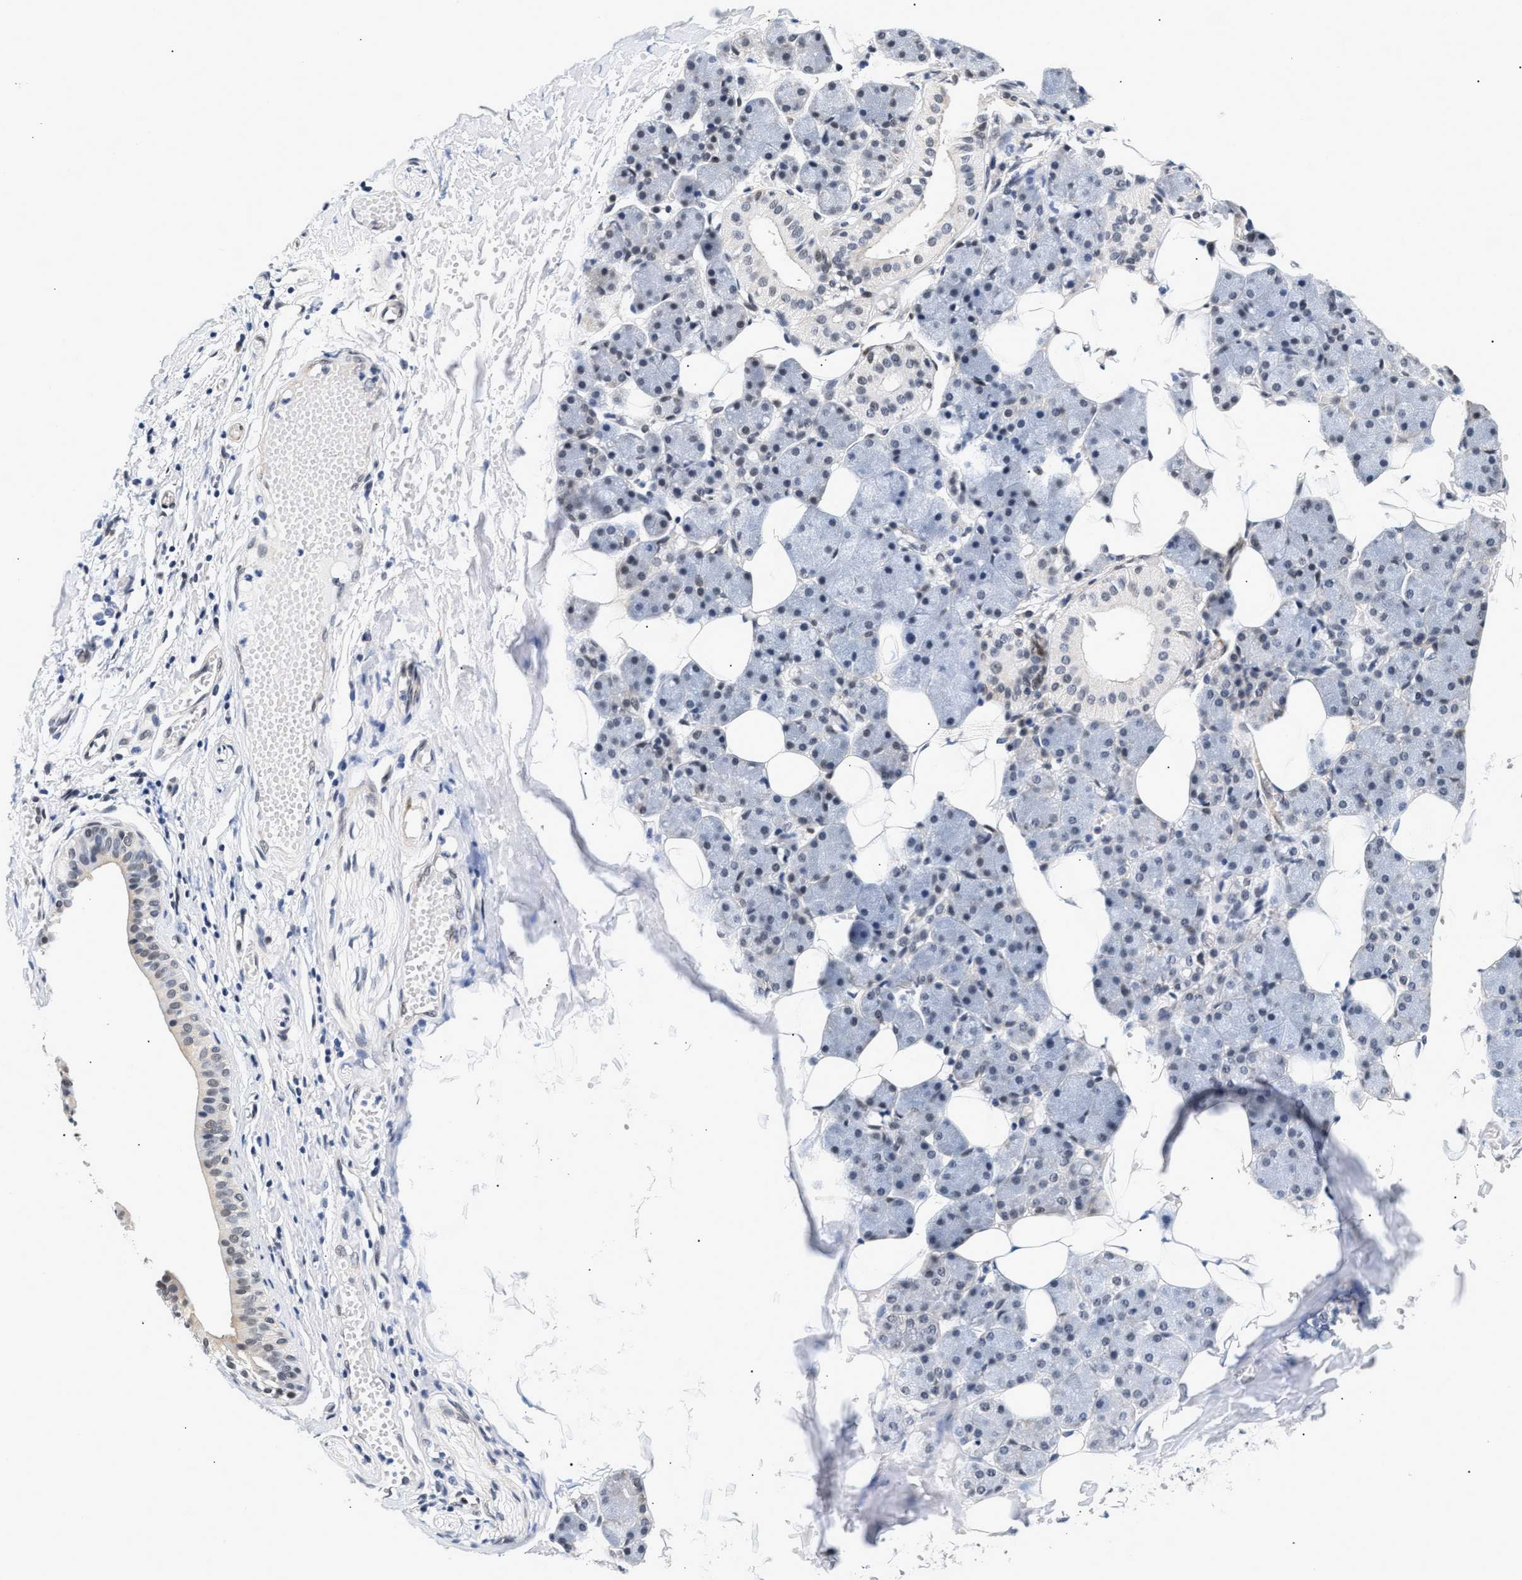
{"staining": {"intensity": "weak", "quantity": "<25%", "location": "cytoplasmic/membranous"}, "tissue": "salivary gland", "cell_type": "Glandular cells", "image_type": "normal", "snomed": [{"axis": "morphology", "description": "Normal tissue, NOS"}, {"axis": "topography", "description": "Salivary gland"}], "caption": "An image of human salivary gland is negative for staining in glandular cells.", "gene": "THOC1", "patient": {"sex": "female", "age": 33}}